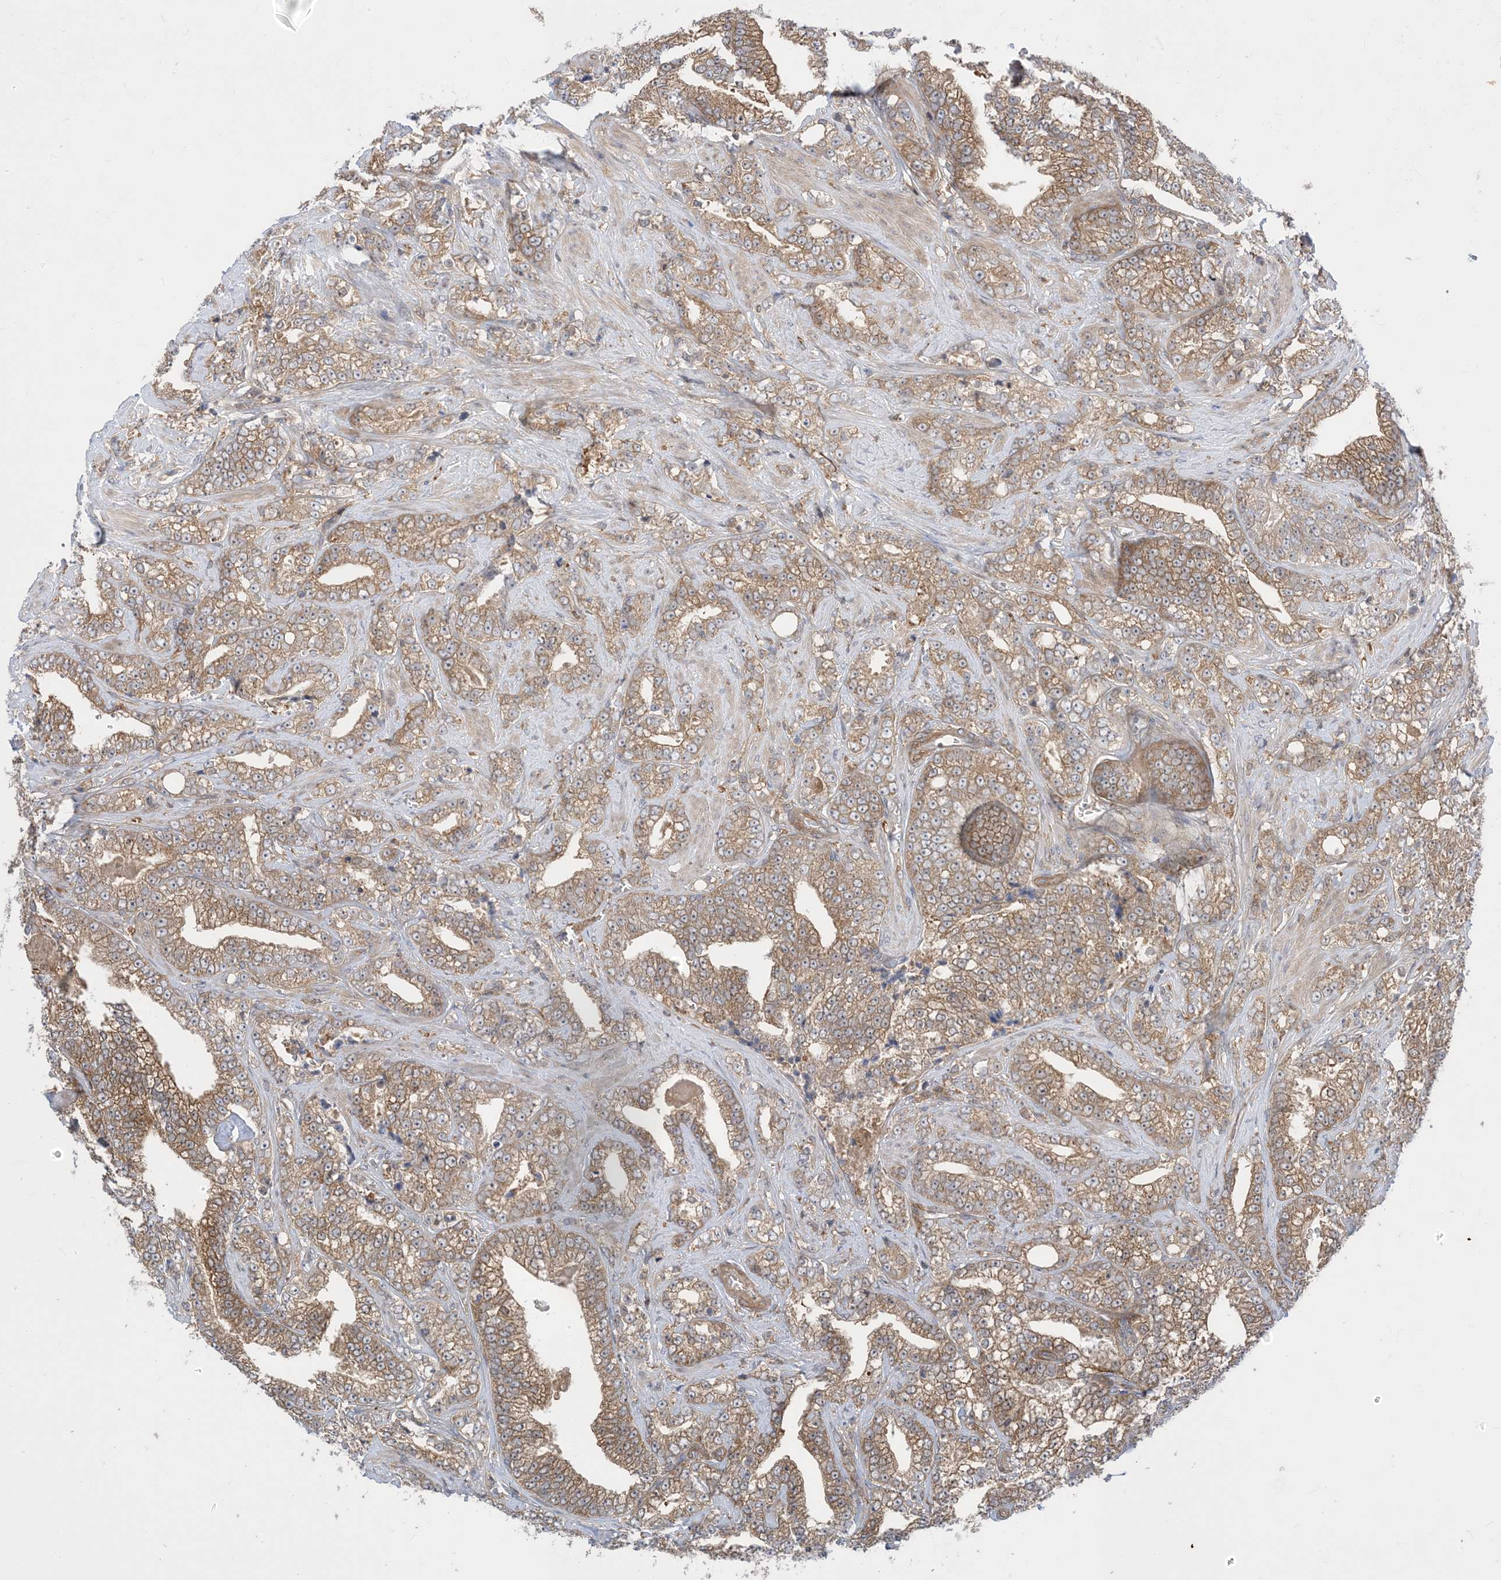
{"staining": {"intensity": "moderate", "quantity": ">75%", "location": "cytoplasmic/membranous"}, "tissue": "prostate cancer", "cell_type": "Tumor cells", "image_type": "cancer", "snomed": [{"axis": "morphology", "description": "Adenocarcinoma, High grade"}, {"axis": "topography", "description": "Prostate and seminal vesicle, NOS"}], "caption": "Prostate high-grade adenocarcinoma tissue demonstrates moderate cytoplasmic/membranous staining in about >75% of tumor cells", "gene": "HS1BP3", "patient": {"sex": "male", "age": 67}}